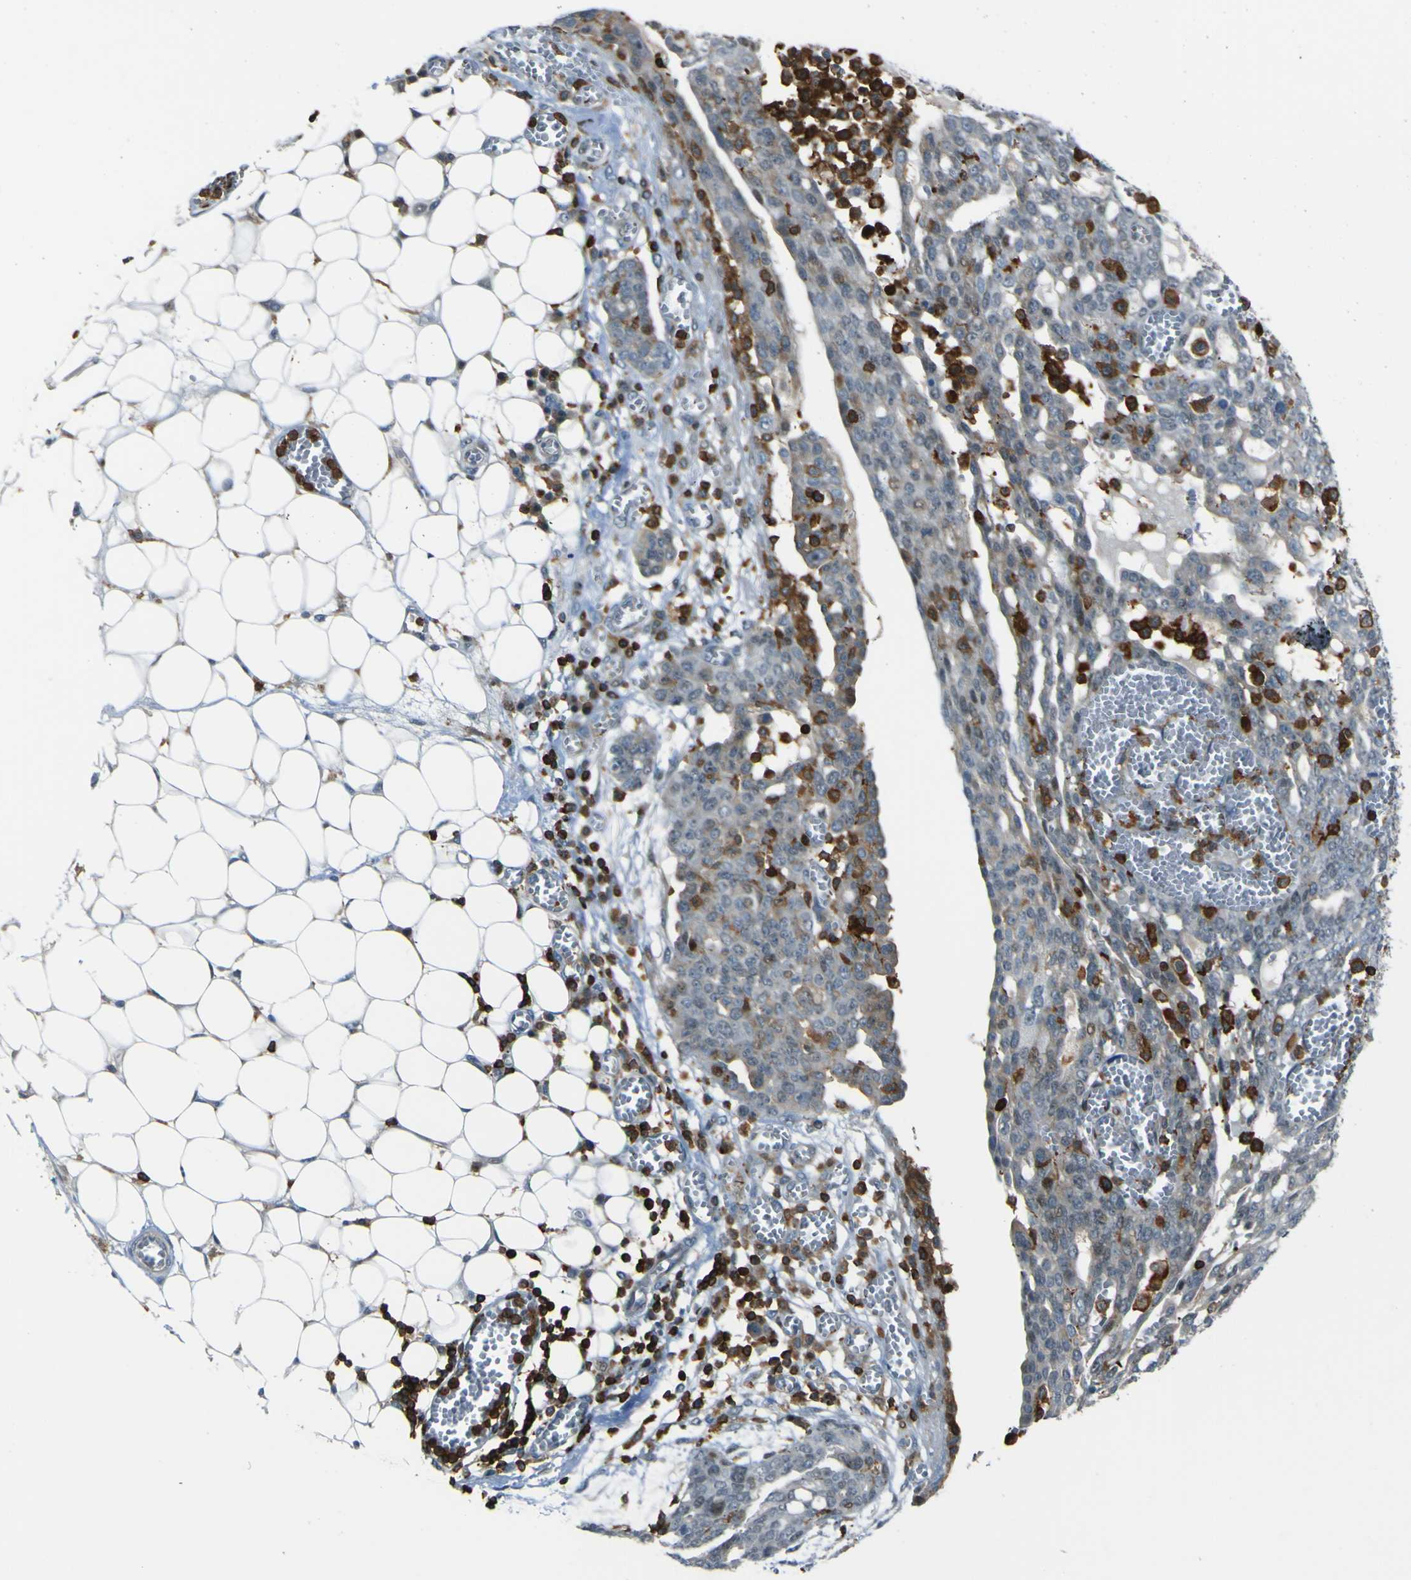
{"staining": {"intensity": "weak", "quantity": "<25%", "location": "cytoplasmic/membranous"}, "tissue": "ovarian cancer", "cell_type": "Tumor cells", "image_type": "cancer", "snomed": [{"axis": "morphology", "description": "Cystadenocarcinoma, serous, NOS"}, {"axis": "topography", "description": "Soft tissue"}, {"axis": "topography", "description": "Ovary"}], "caption": "An image of ovarian serous cystadenocarcinoma stained for a protein displays no brown staining in tumor cells.", "gene": "PCDHB5", "patient": {"sex": "female", "age": 57}}